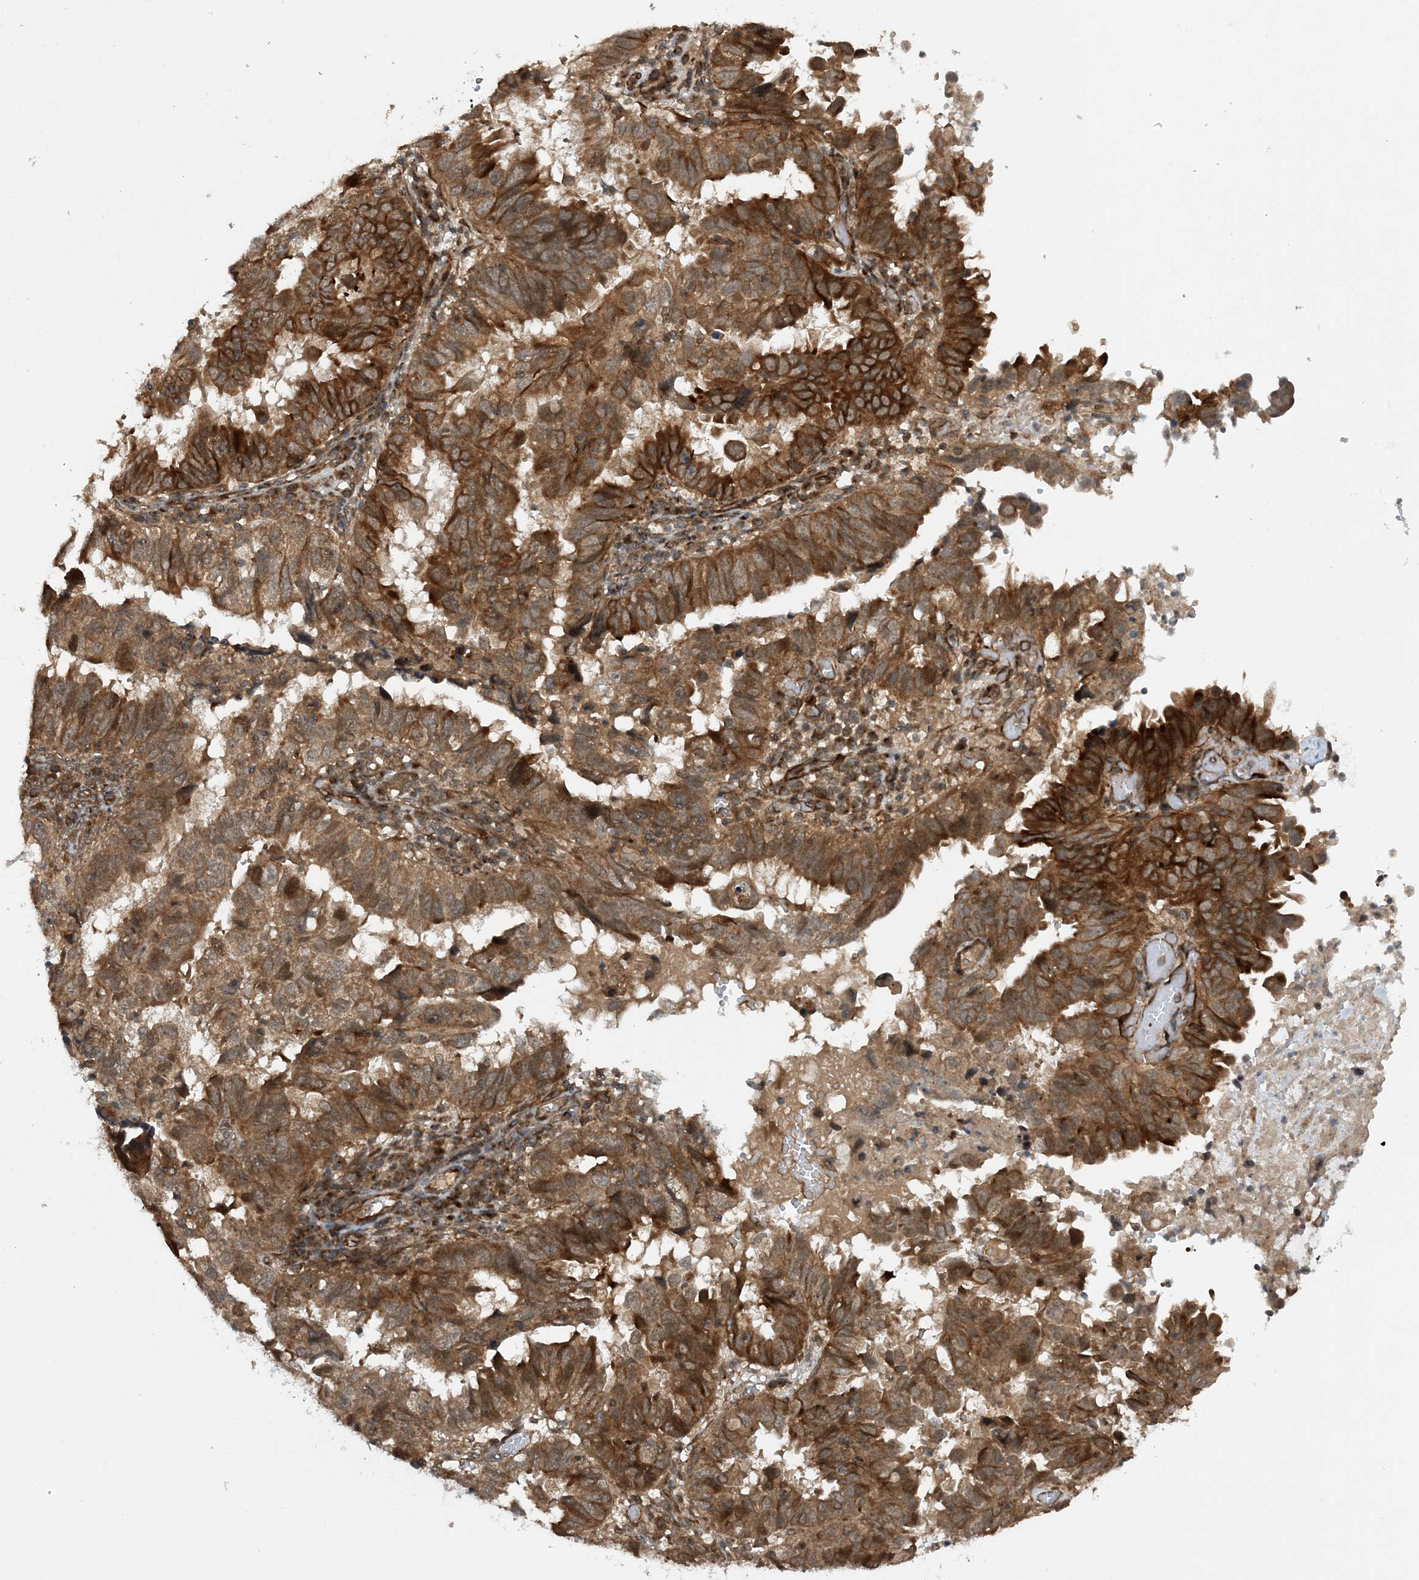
{"staining": {"intensity": "moderate", "quantity": ">75%", "location": "cytoplasmic/membranous"}, "tissue": "endometrial cancer", "cell_type": "Tumor cells", "image_type": "cancer", "snomed": [{"axis": "morphology", "description": "Adenocarcinoma, NOS"}, {"axis": "topography", "description": "Uterus"}], "caption": "The micrograph reveals a brown stain indicating the presence of a protein in the cytoplasmic/membranous of tumor cells in endometrial adenocarcinoma. The protein is stained brown, and the nuclei are stained in blue (DAB (3,3'-diaminobenzidine) IHC with brightfield microscopy, high magnification).", "gene": "HEMK1", "patient": {"sex": "female", "age": 77}}